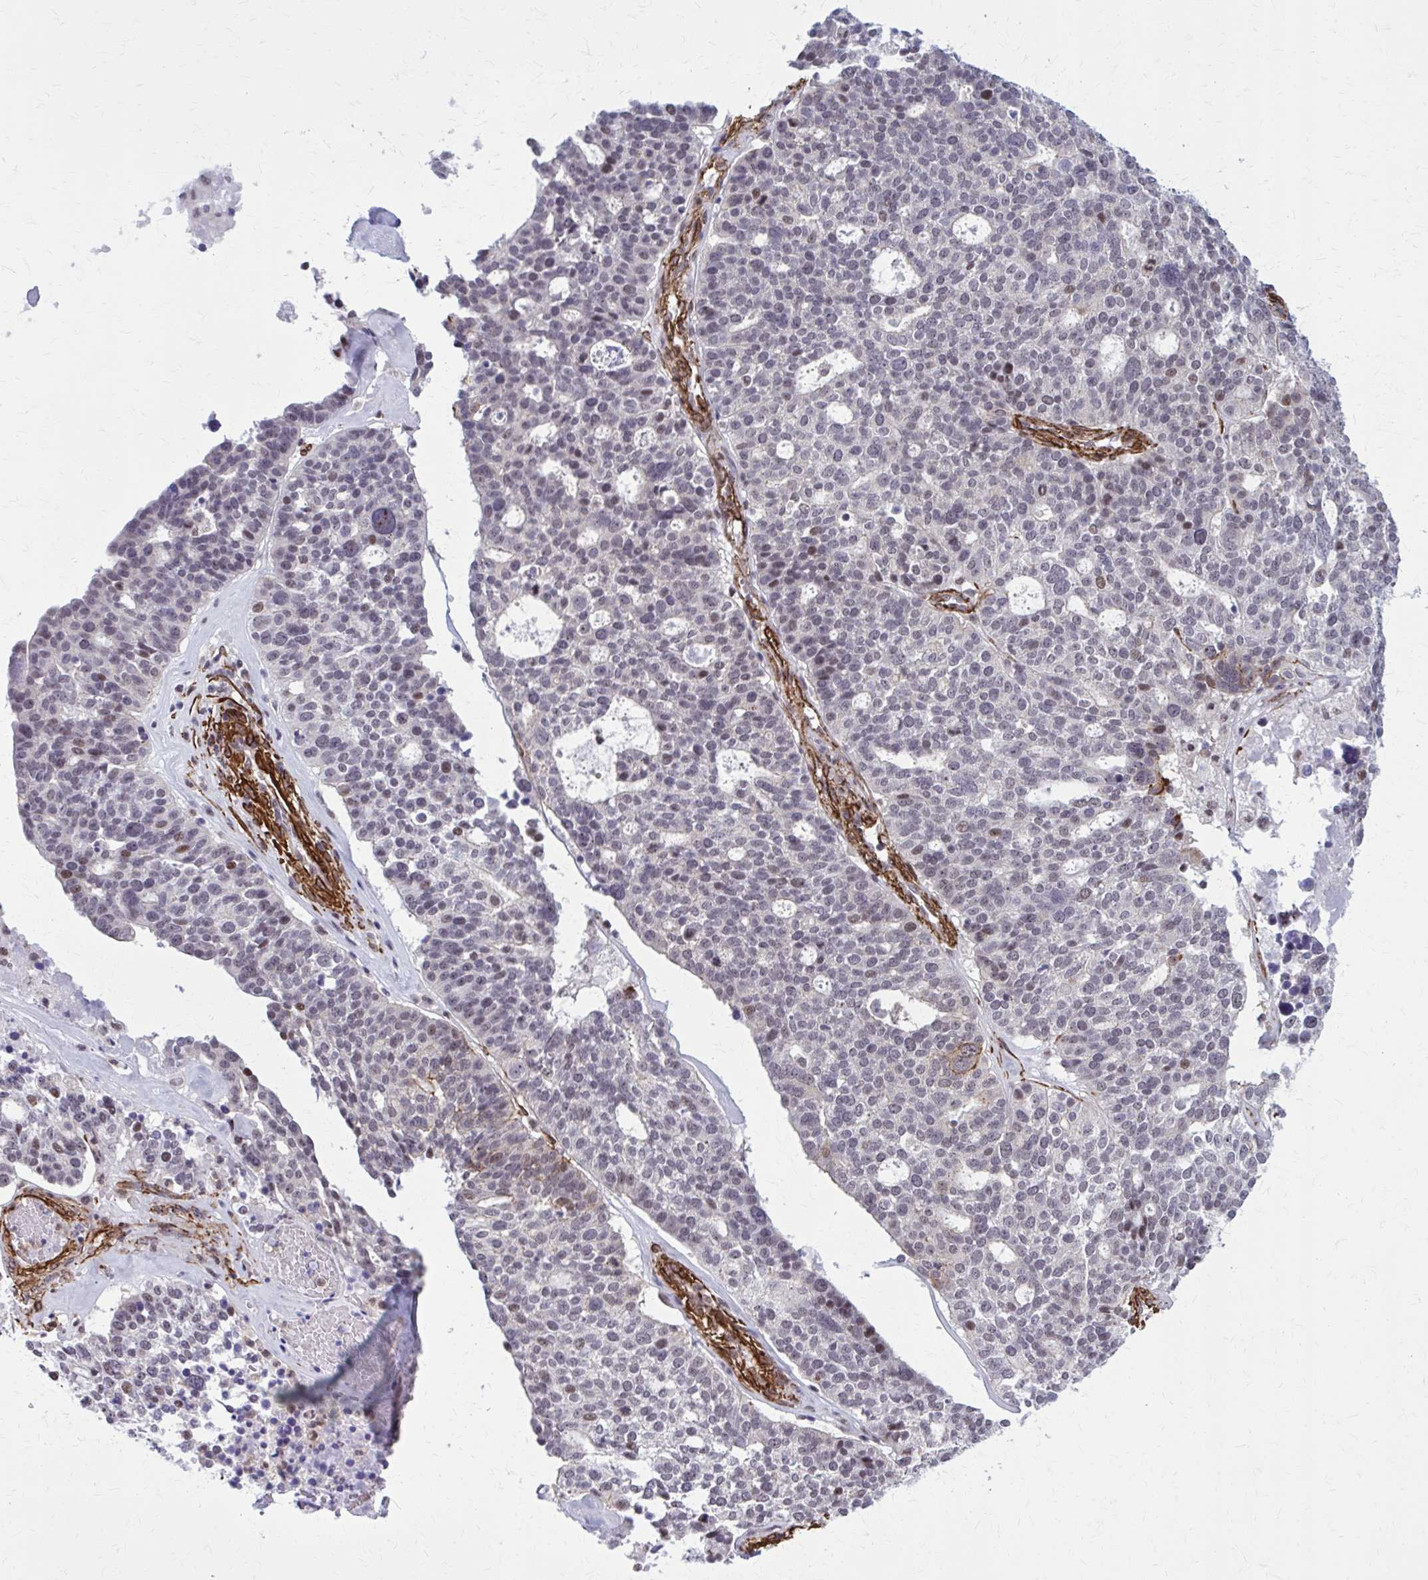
{"staining": {"intensity": "weak", "quantity": "<25%", "location": "nuclear"}, "tissue": "ovarian cancer", "cell_type": "Tumor cells", "image_type": "cancer", "snomed": [{"axis": "morphology", "description": "Cystadenocarcinoma, serous, NOS"}, {"axis": "topography", "description": "Ovary"}], "caption": "There is no significant staining in tumor cells of ovarian cancer.", "gene": "NRBF2", "patient": {"sex": "female", "age": 59}}